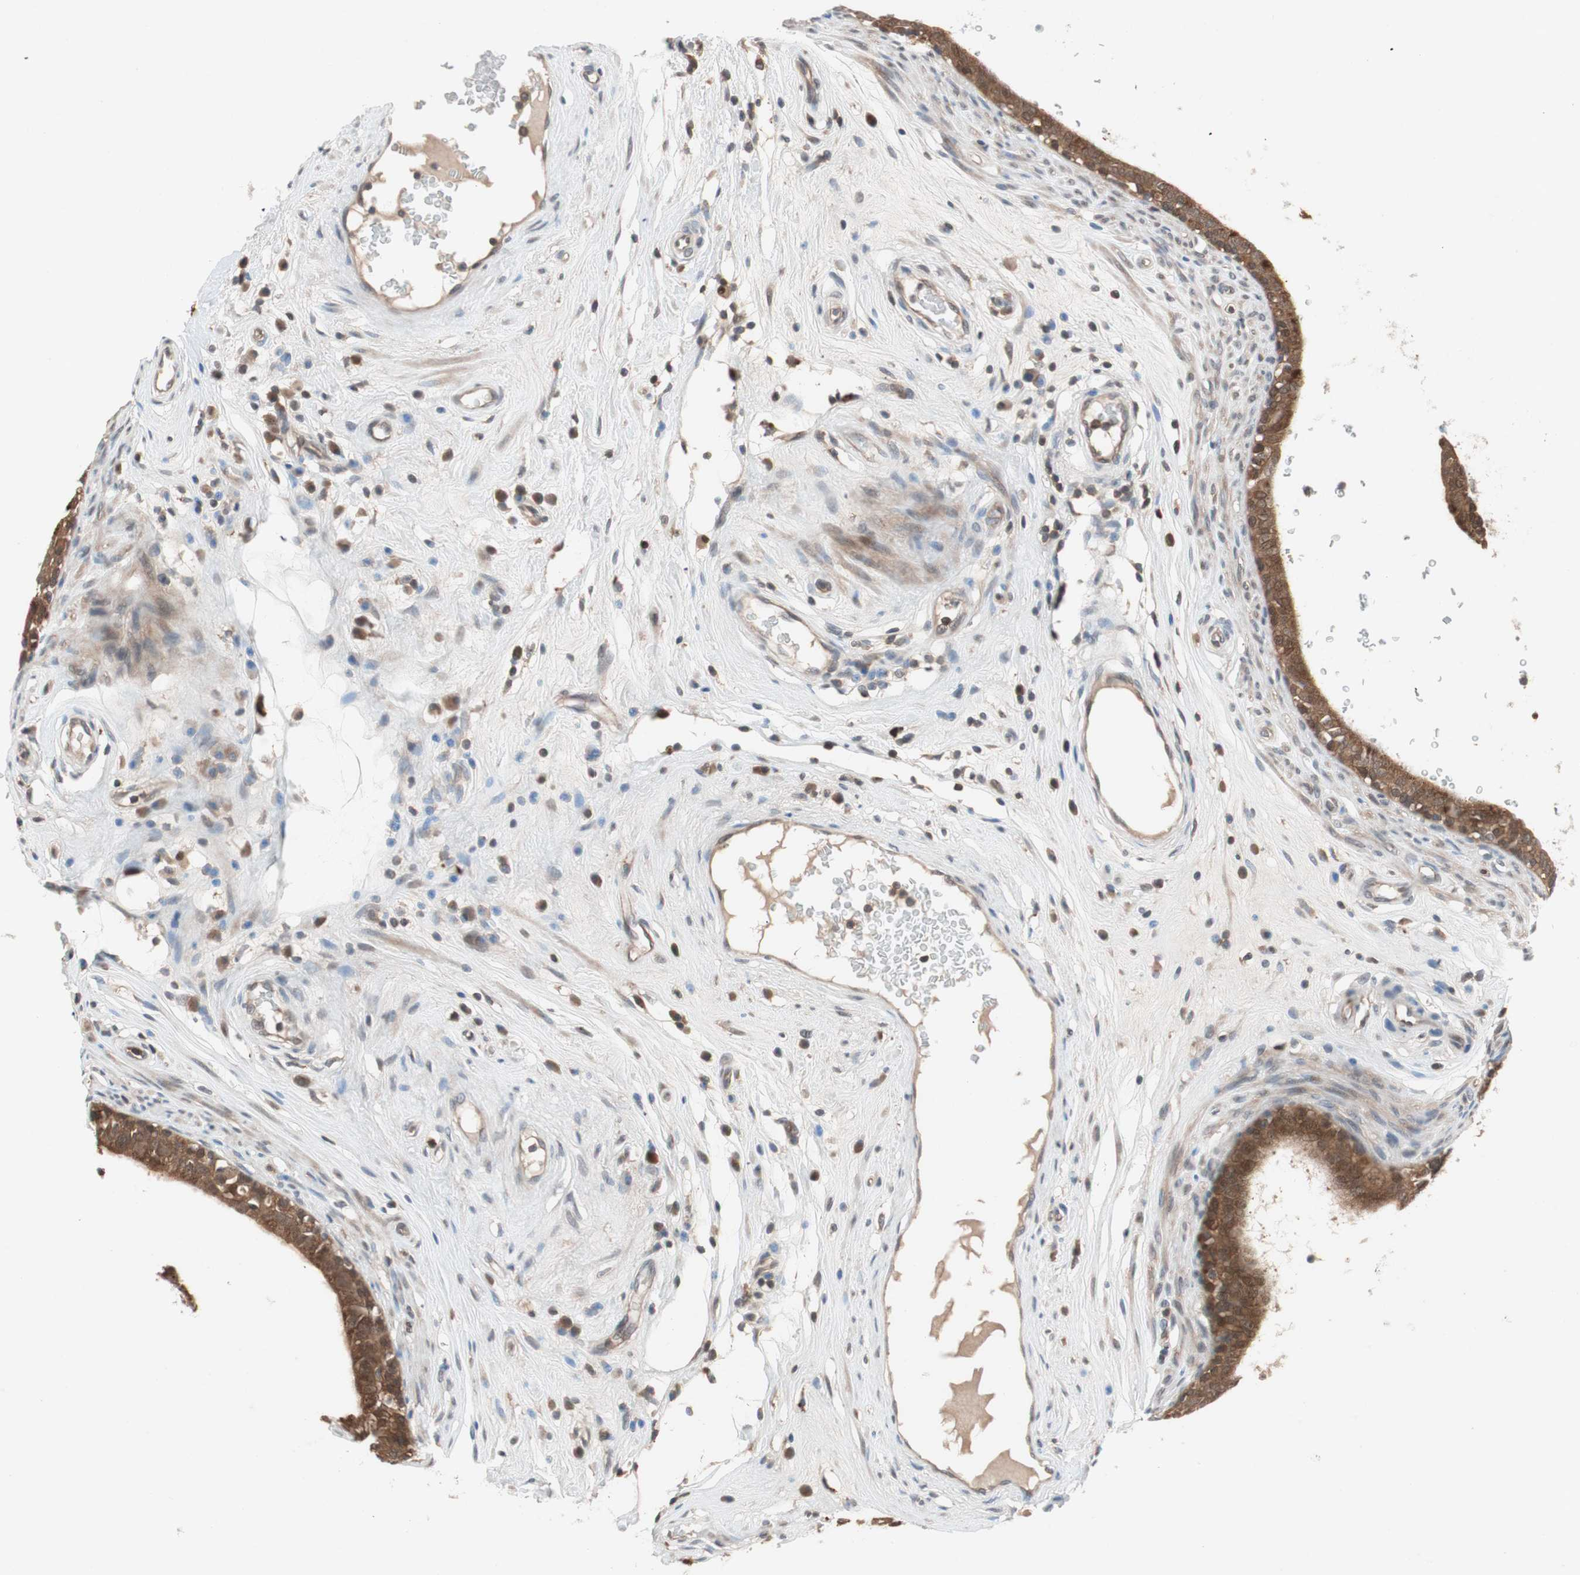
{"staining": {"intensity": "strong", "quantity": ">75%", "location": "cytoplasmic/membranous"}, "tissue": "epididymis", "cell_type": "Glandular cells", "image_type": "normal", "snomed": [{"axis": "morphology", "description": "Normal tissue, NOS"}, {"axis": "morphology", "description": "Inflammation, NOS"}, {"axis": "topography", "description": "Epididymis"}], "caption": "Protein staining of unremarkable epididymis displays strong cytoplasmic/membranous expression in about >75% of glandular cells. (DAB (3,3'-diaminobenzidine) IHC, brown staining for protein, blue staining for nuclei).", "gene": "GALT", "patient": {"sex": "male", "age": 84}}